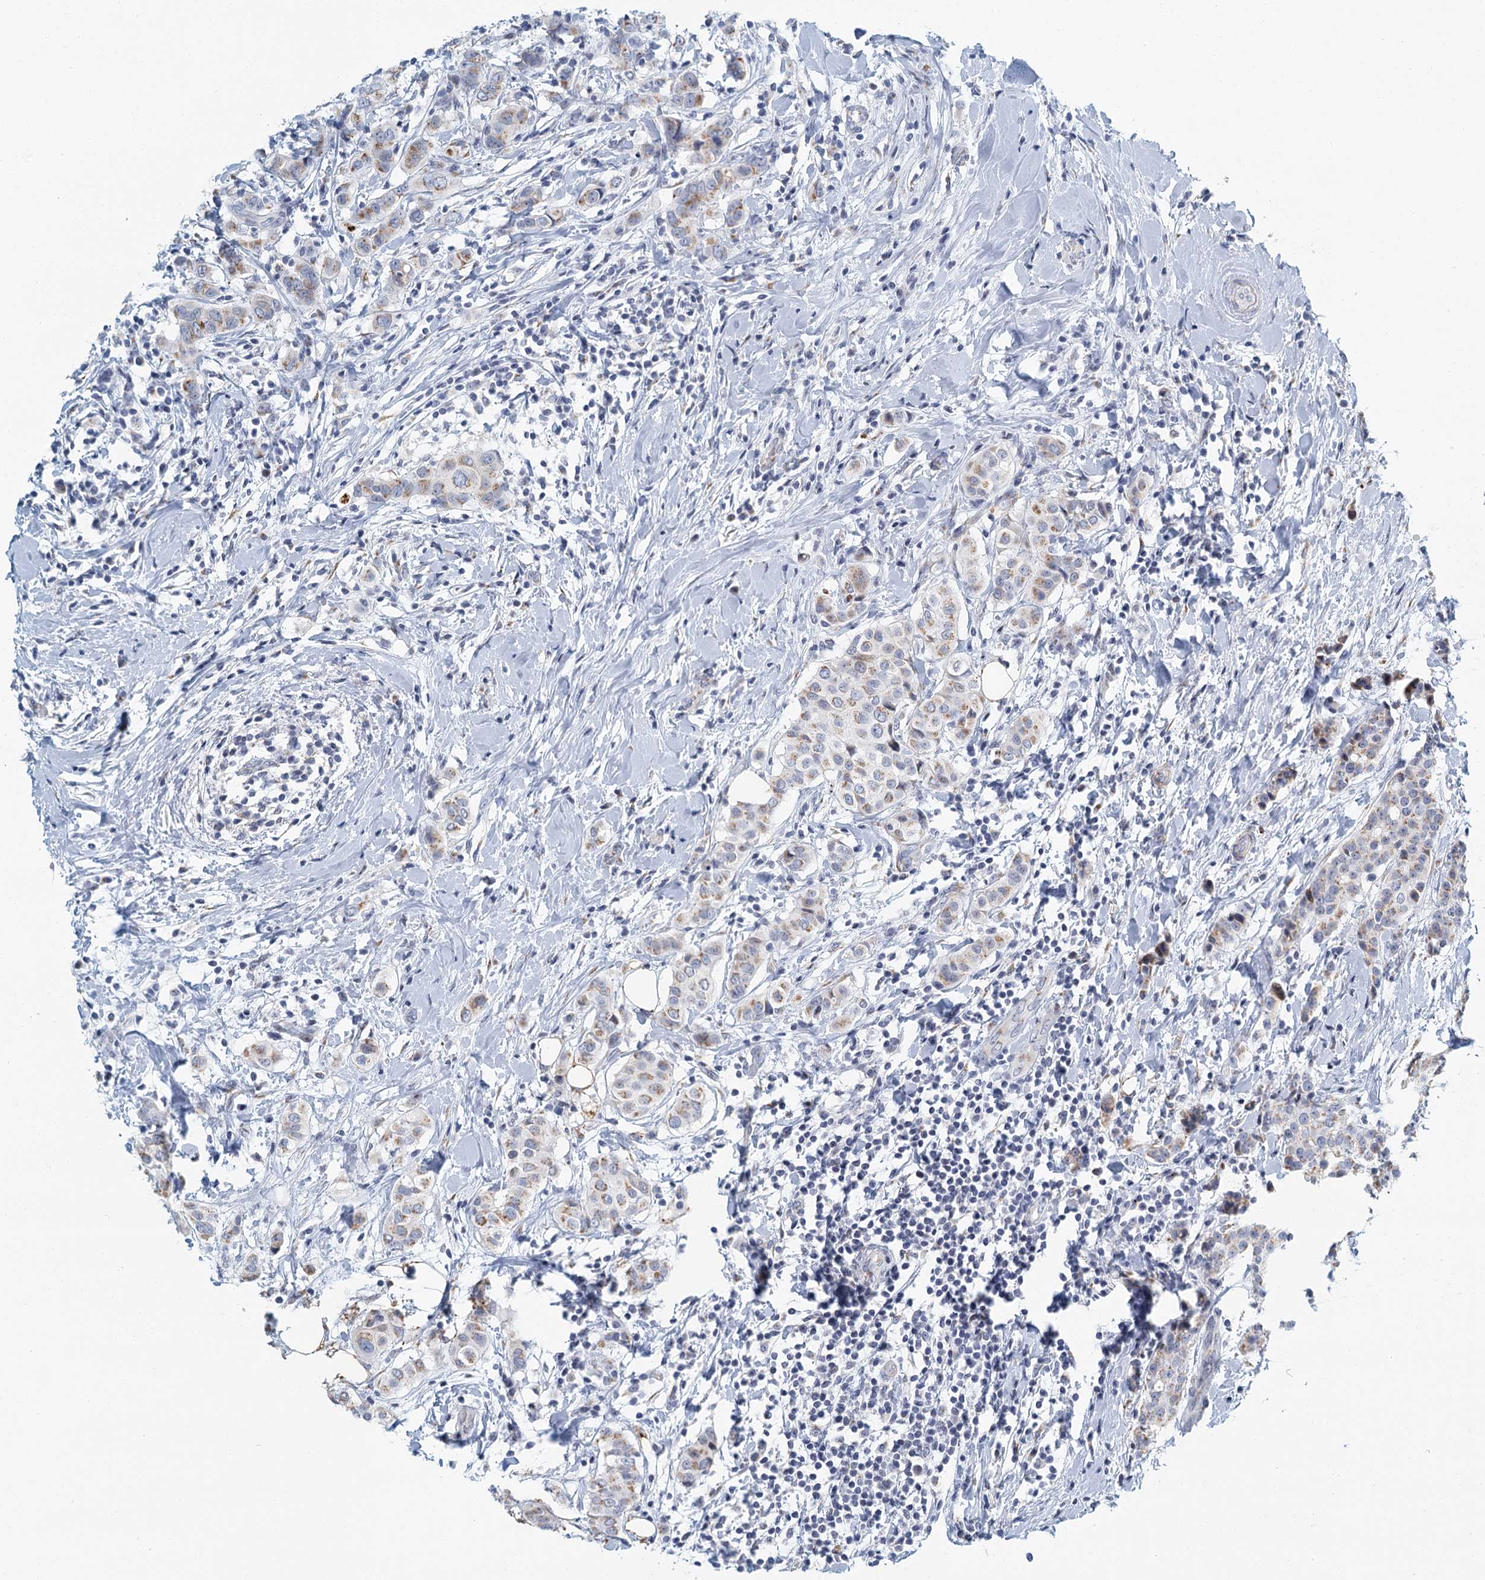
{"staining": {"intensity": "weak", "quantity": ">75%", "location": "cytoplasmic/membranous"}, "tissue": "breast cancer", "cell_type": "Tumor cells", "image_type": "cancer", "snomed": [{"axis": "morphology", "description": "Lobular carcinoma"}, {"axis": "topography", "description": "Breast"}], "caption": "Breast cancer was stained to show a protein in brown. There is low levels of weak cytoplasmic/membranous positivity in about >75% of tumor cells.", "gene": "ZNF527", "patient": {"sex": "female", "age": 51}}